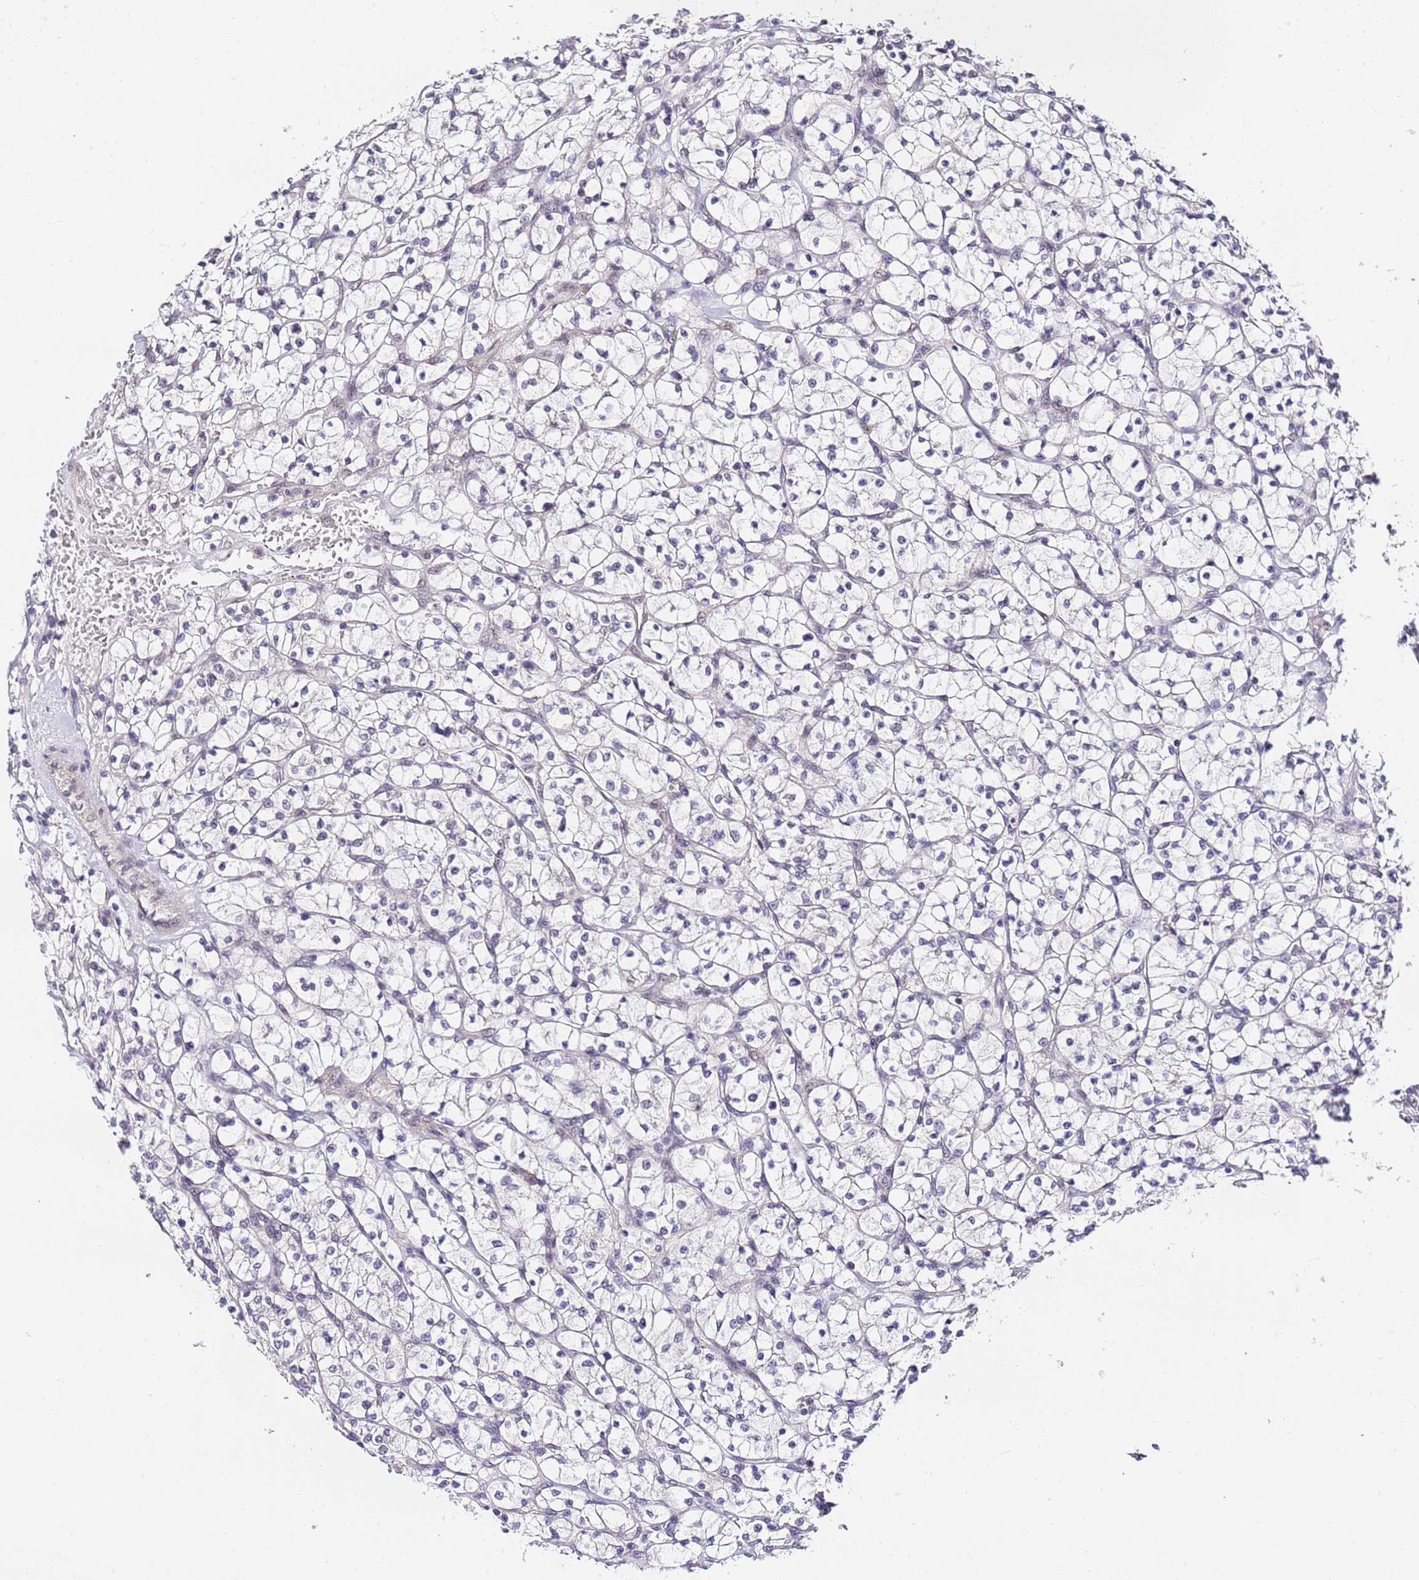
{"staining": {"intensity": "negative", "quantity": "none", "location": "none"}, "tissue": "renal cancer", "cell_type": "Tumor cells", "image_type": "cancer", "snomed": [{"axis": "morphology", "description": "Adenocarcinoma, NOS"}, {"axis": "topography", "description": "Kidney"}], "caption": "A high-resolution image shows IHC staining of renal adenocarcinoma, which reveals no significant positivity in tumor cells.", "gene": "LSM3", "patient": {"sex": "female", "age": 64}}